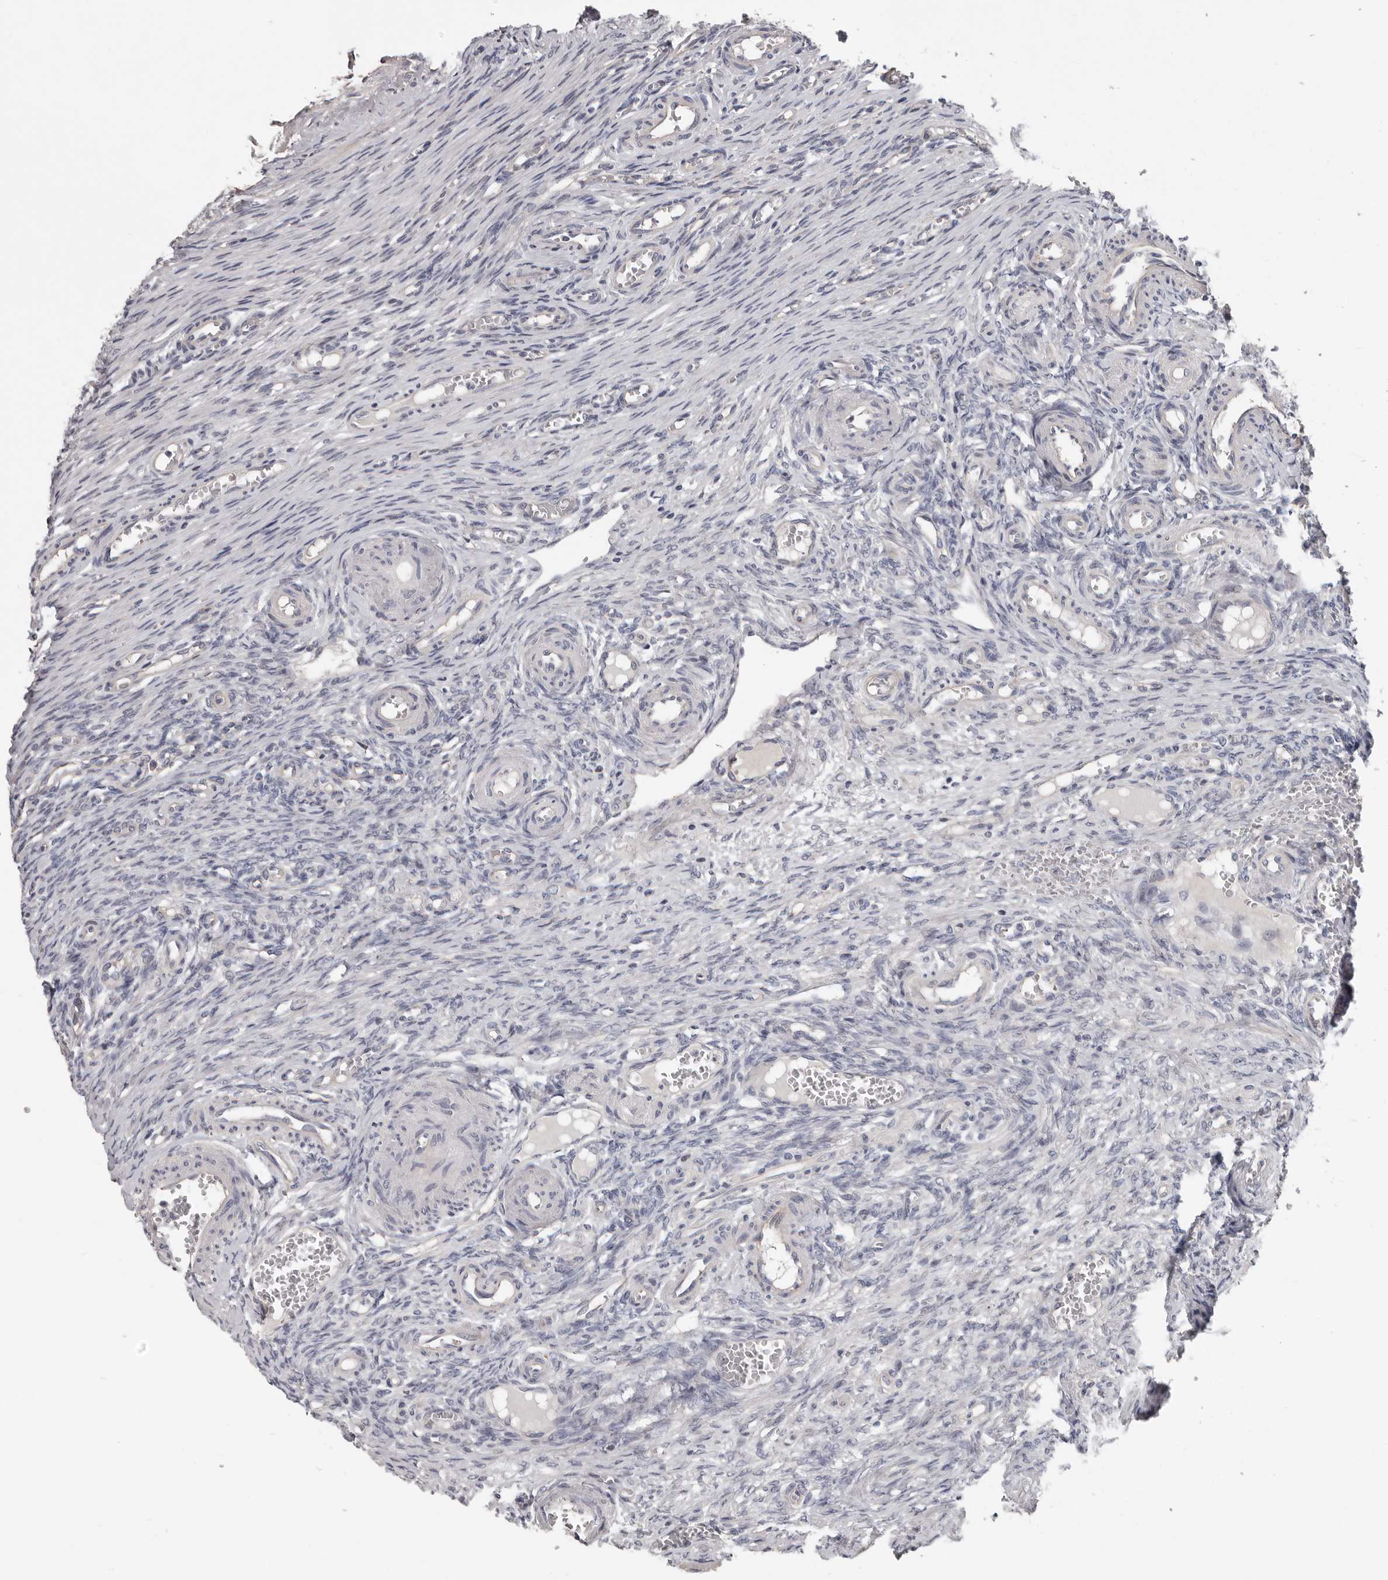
{"staining": {"intensity": "negative", "quantity": "none", "location": "none"}, "tissue": "ovary", "cell_type": "Ovarian stroma cells", "image_type": "normal", "snomed": [{"axis": "morphology", "description": "Adenocarcinoma, NOS"}, {"axis": "topography", "description": "Endometrium"}], "caption": "This is an IHC micrograph of benign human ovary. There is no positivity in ovarian stroma cells.", "gene": "RNF217", "patient": {"sex": "female", "age": 32}}